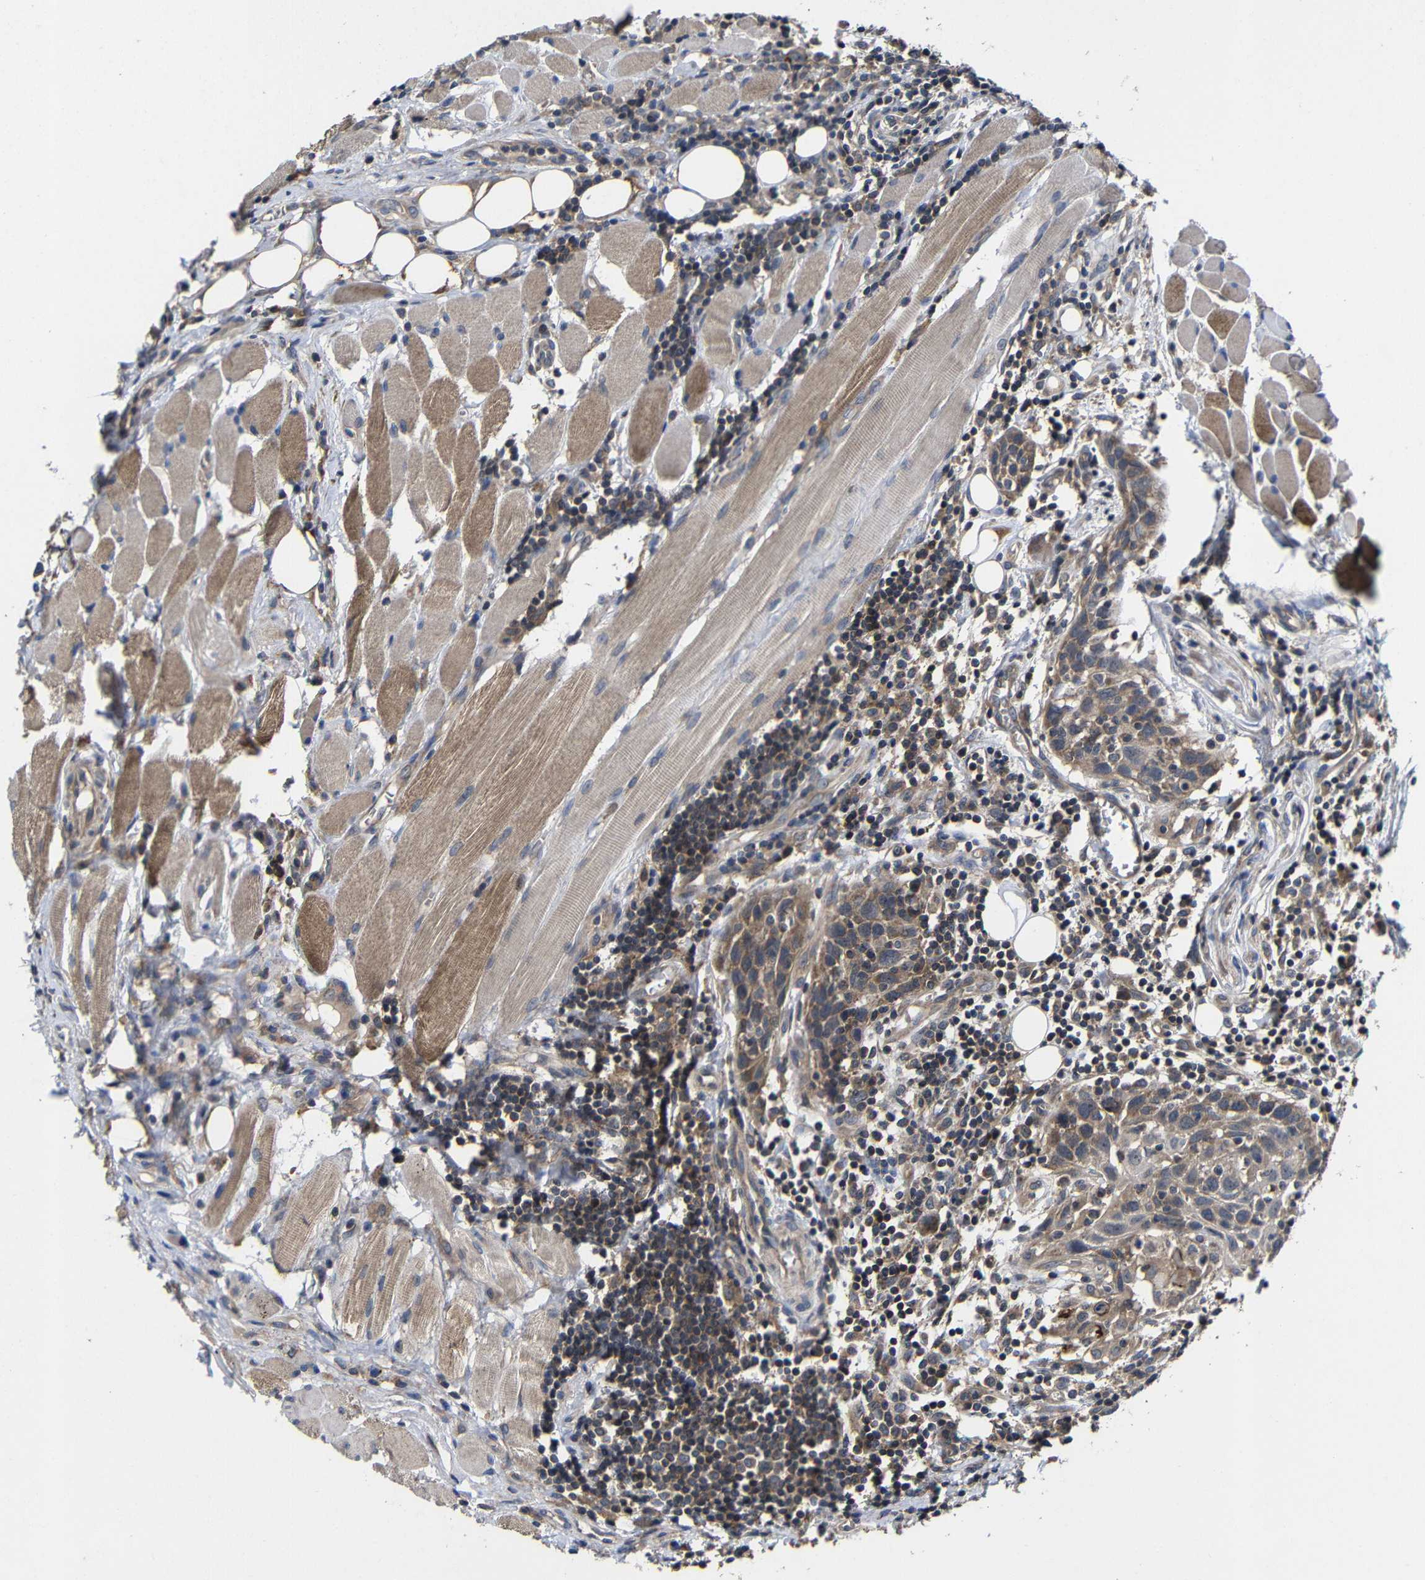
{"staining": {"intensity": "moderate", "quantity": ">75%", "location": "cytoplasmic/membranous"}, "tissue": "head and neck cancer", "cell_type": "Tumor cells", "image_type": "cancer", "snomed": [{"axis": "morphology", "description": "Squamous cell carcinoma, NOS"}, {"axis": "topography", "description": "Oral tissue"}, {"axis": "topography", "description": "Head-Neck"}], "caption": "Brown immunohistochemical staining in human squamous cell carcinoma (head and neck) exhibits moderate cytoplasmic/membranous positivity in approximately >75% of tumor cells.", "gene": "LPAR5", "patient": {"sex": "female", "age": 50}}